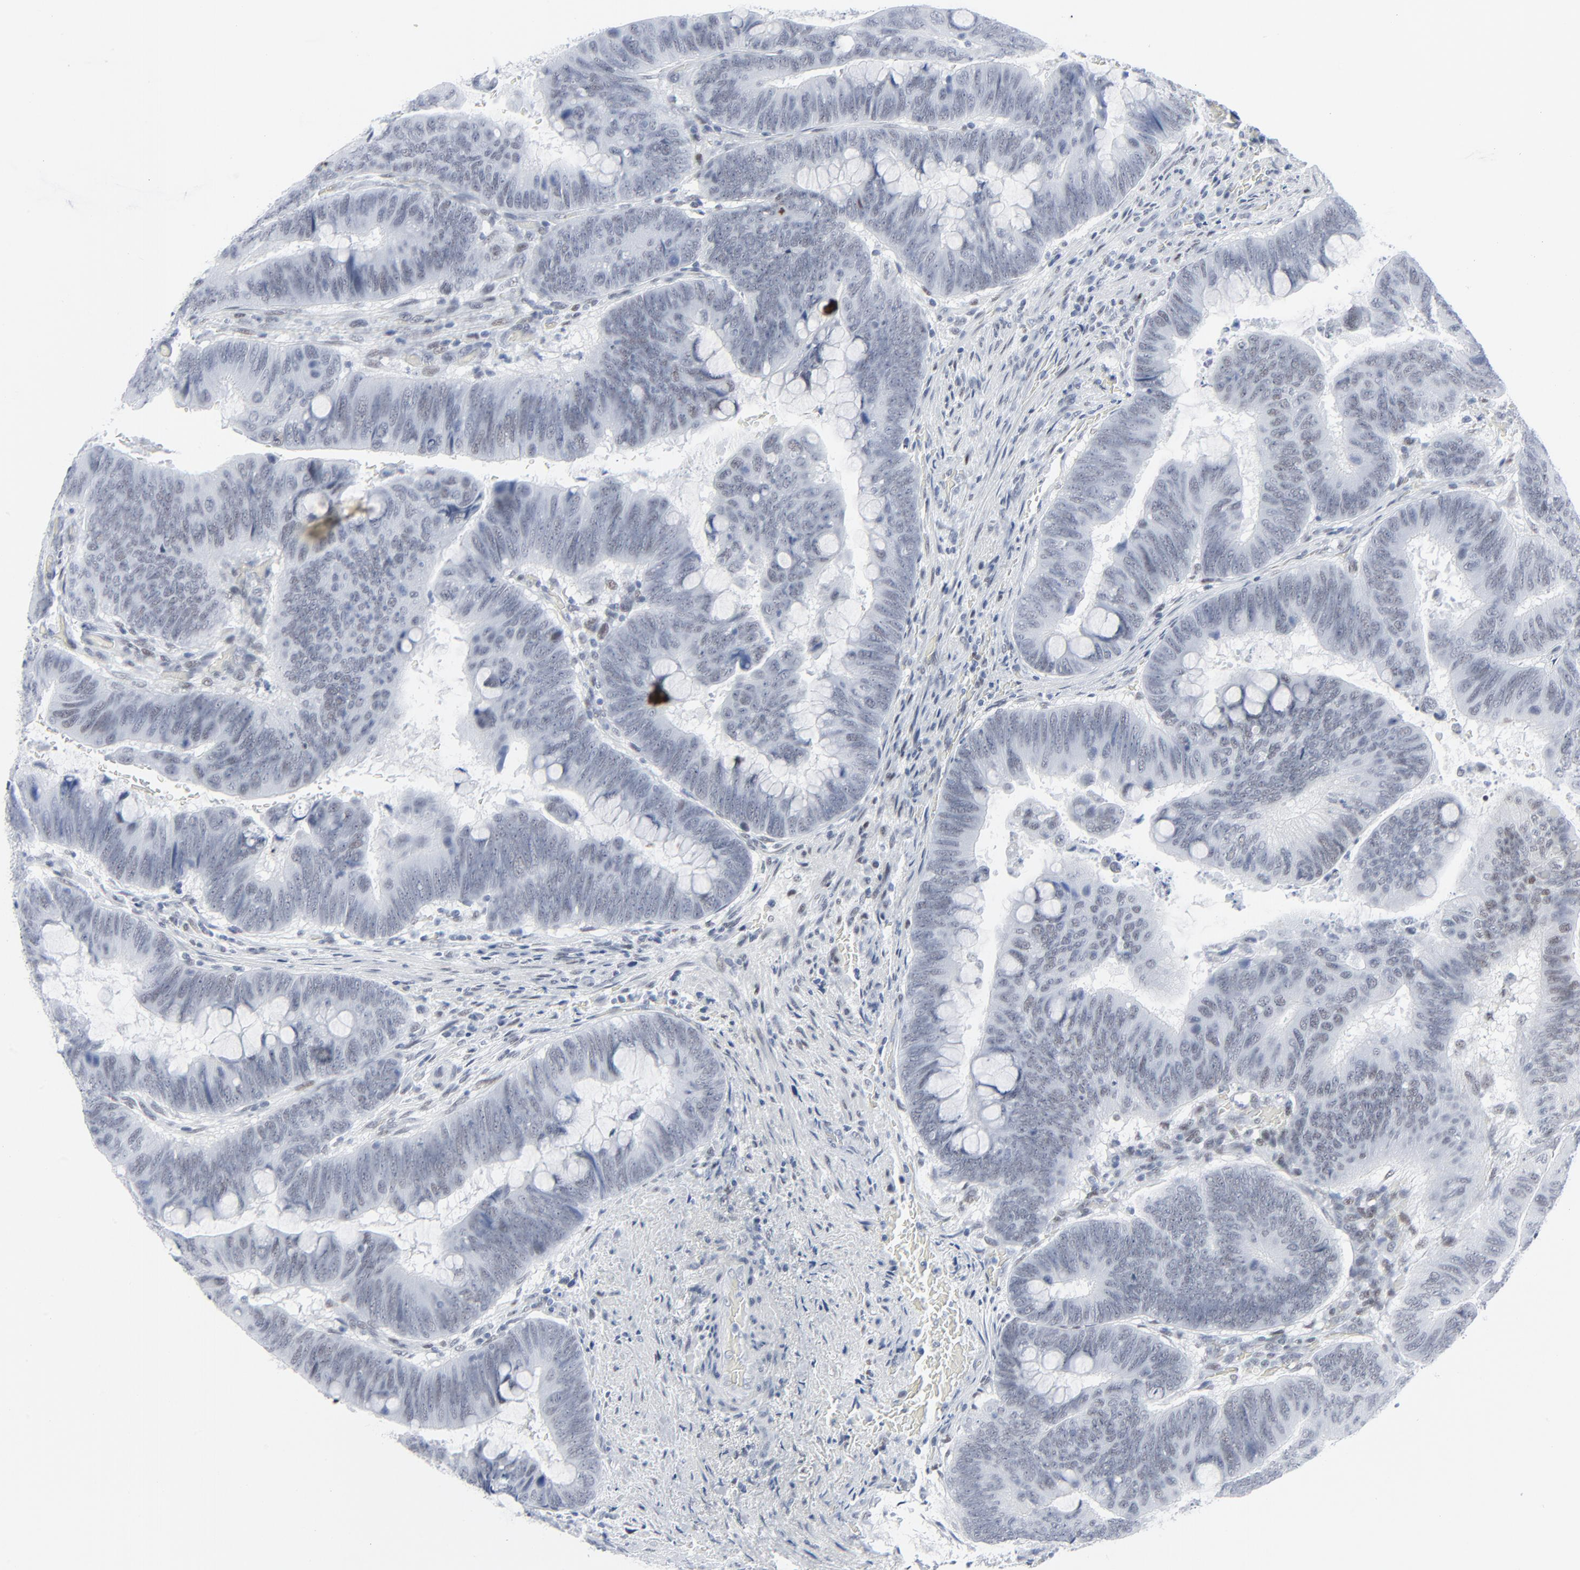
{"staining": {"intensity": "weak", "quantity": "<25%", "location": "nuclear"}, "tissue": "colorectal cancer", "cell_type": "Tumor cells", "image_type": "cancer", "snomed": [{"axis": "morphology", "description": "Normal tissue, NOS"}, {"axis": "morphology", "description": "Adenocarcinoma, NOS"}, {"axis": "topography", "description": "Rectum"}], "caption": "A high-resolution photomicrograph shows immunohistochemistry staining of adenocarcinoma (colorectal), which displays no significant positivity in tumor cells.", "gene": "SIRT1", "patient": {"sex": "male", "age": 92}}